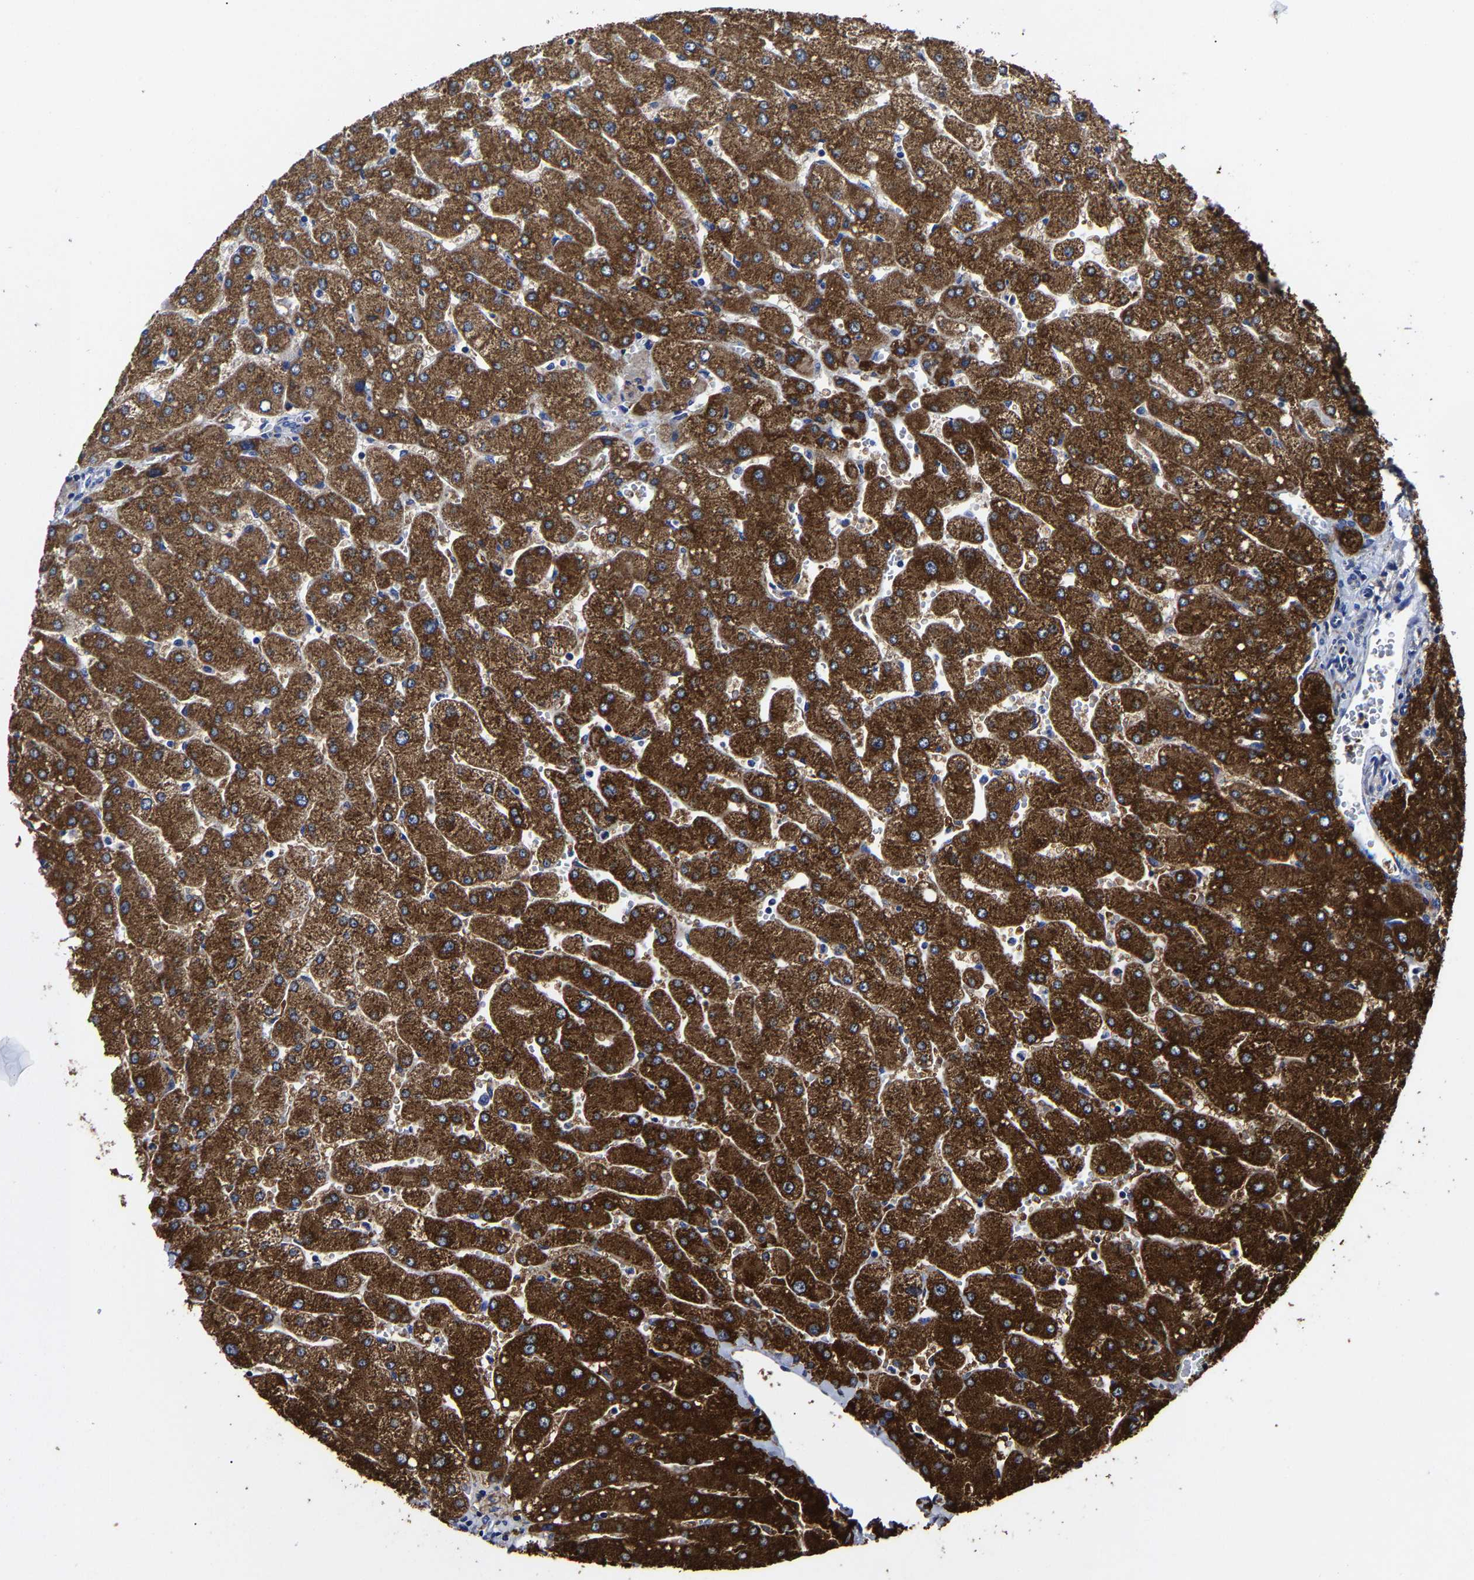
{"staining": {"intensity": "weak", "quantity": "25%-75%", "location": "cytoplasmic/membranous"}, "tissue": "liver", "cell_type": "Cholangiocytes", "image_type": "normal", "snomed": [{"axis": "morphology", "description": "Normal tissue, NOS"}, {"axis": "topography", "description": "Liver"}], "caption": "About 25%-75% of cholangiocytes in unremarkable human liver exhibit weak cytoplasmic/membranous protein positivity as visualized by brown immunohistochemical staining.", "gene": "AASS", "patient": {"sex": "male", "age": 55}}